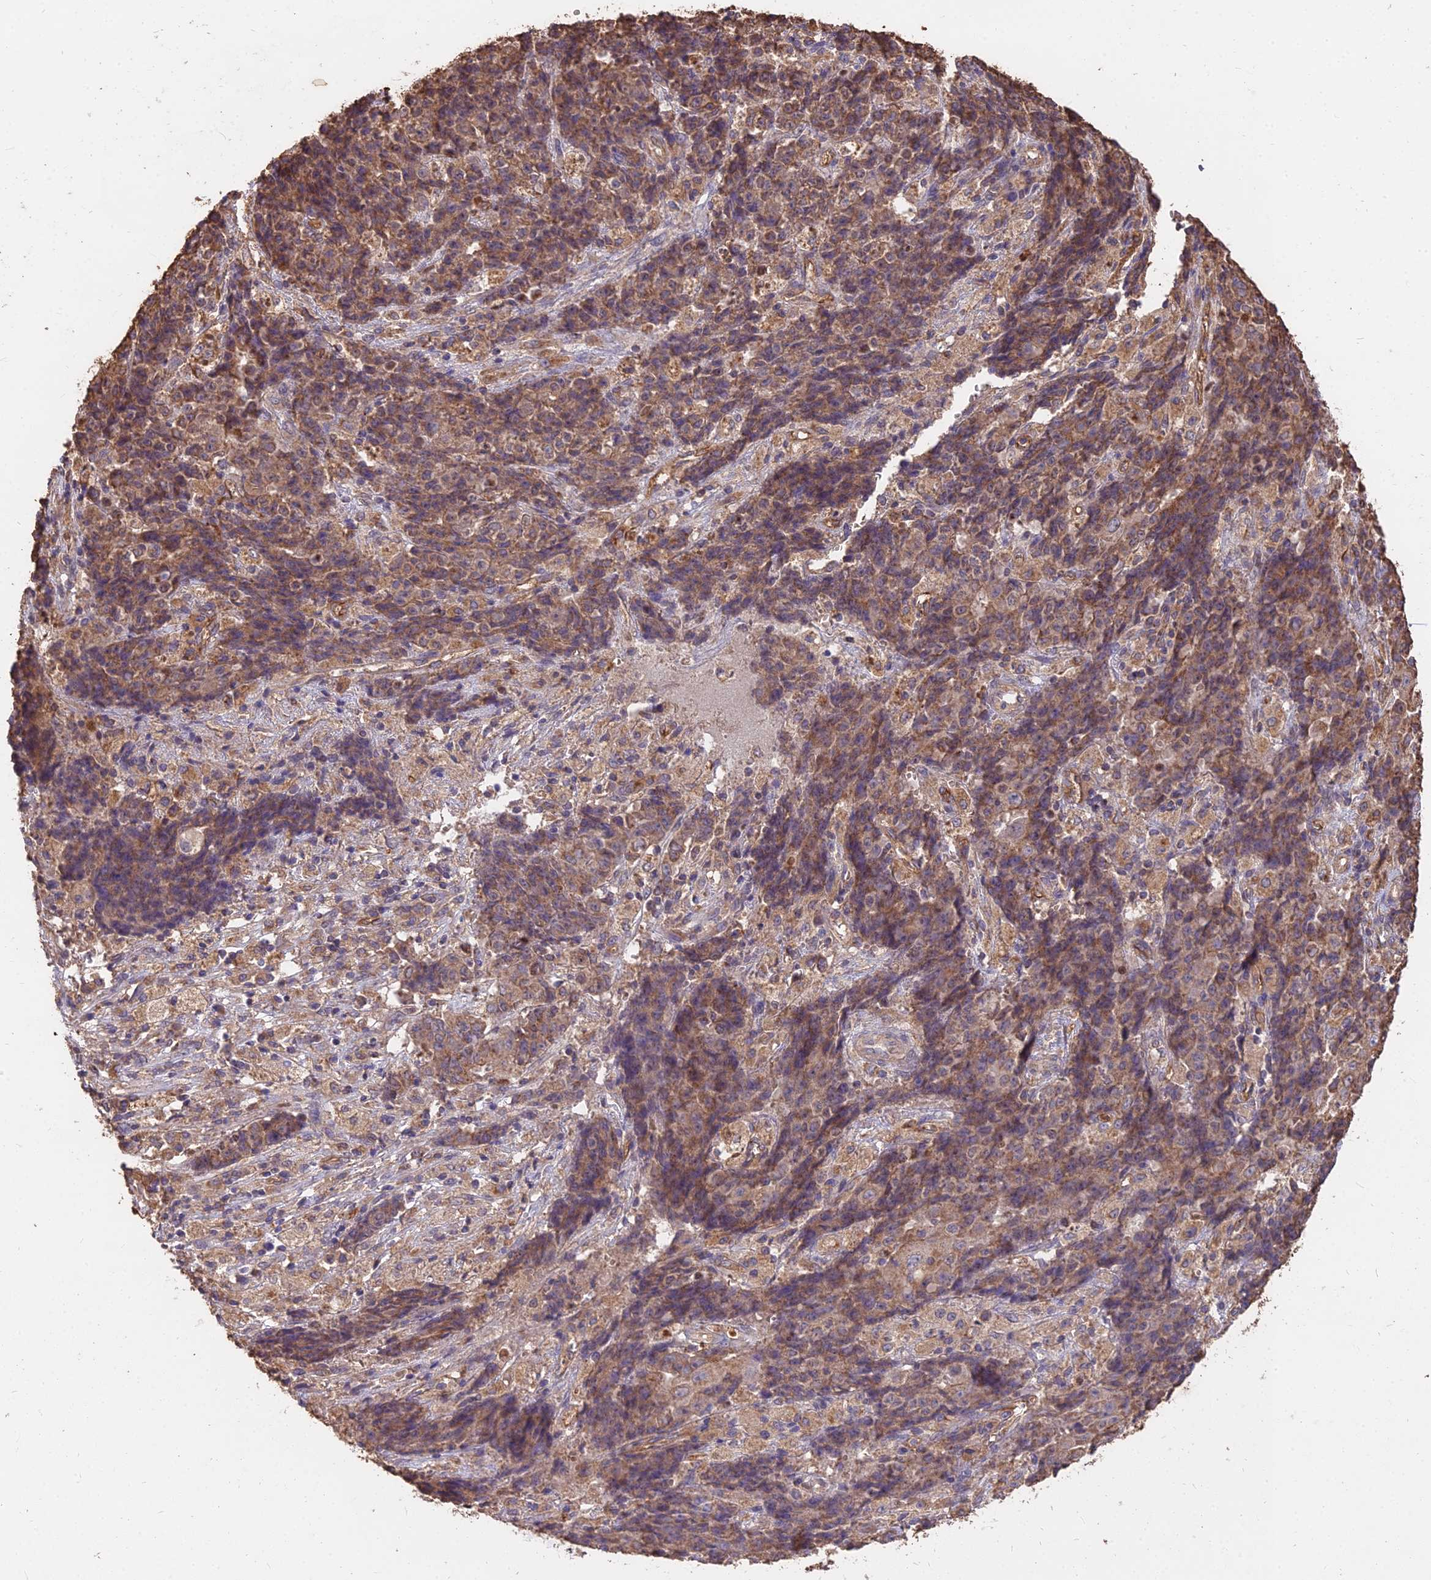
{"staining": {"intensity": "moderate", "quantity": ">75%", "location": "cytoplasmic/membranous"}, "tissue": "ovarian cancer", "cell_type": "Tumor cells", "image_type": "cancer", "snomed": [{"axis": "morphology", "description": "Carcinoma, endometroid"}, {"axis": "topography", "description": "Ovary"}], "caption": "Immunohistochemistry (IHC) (DAB (3,3'-diaminobenzidine)) staining of human endometroid carcinoma (ovarian) reveals moderate cytoplasmic/membranous protein expression in approximately >75% of tumor cells.", "gene": "CEMIP2", "patient": {"sex": "female", "age": 42}}